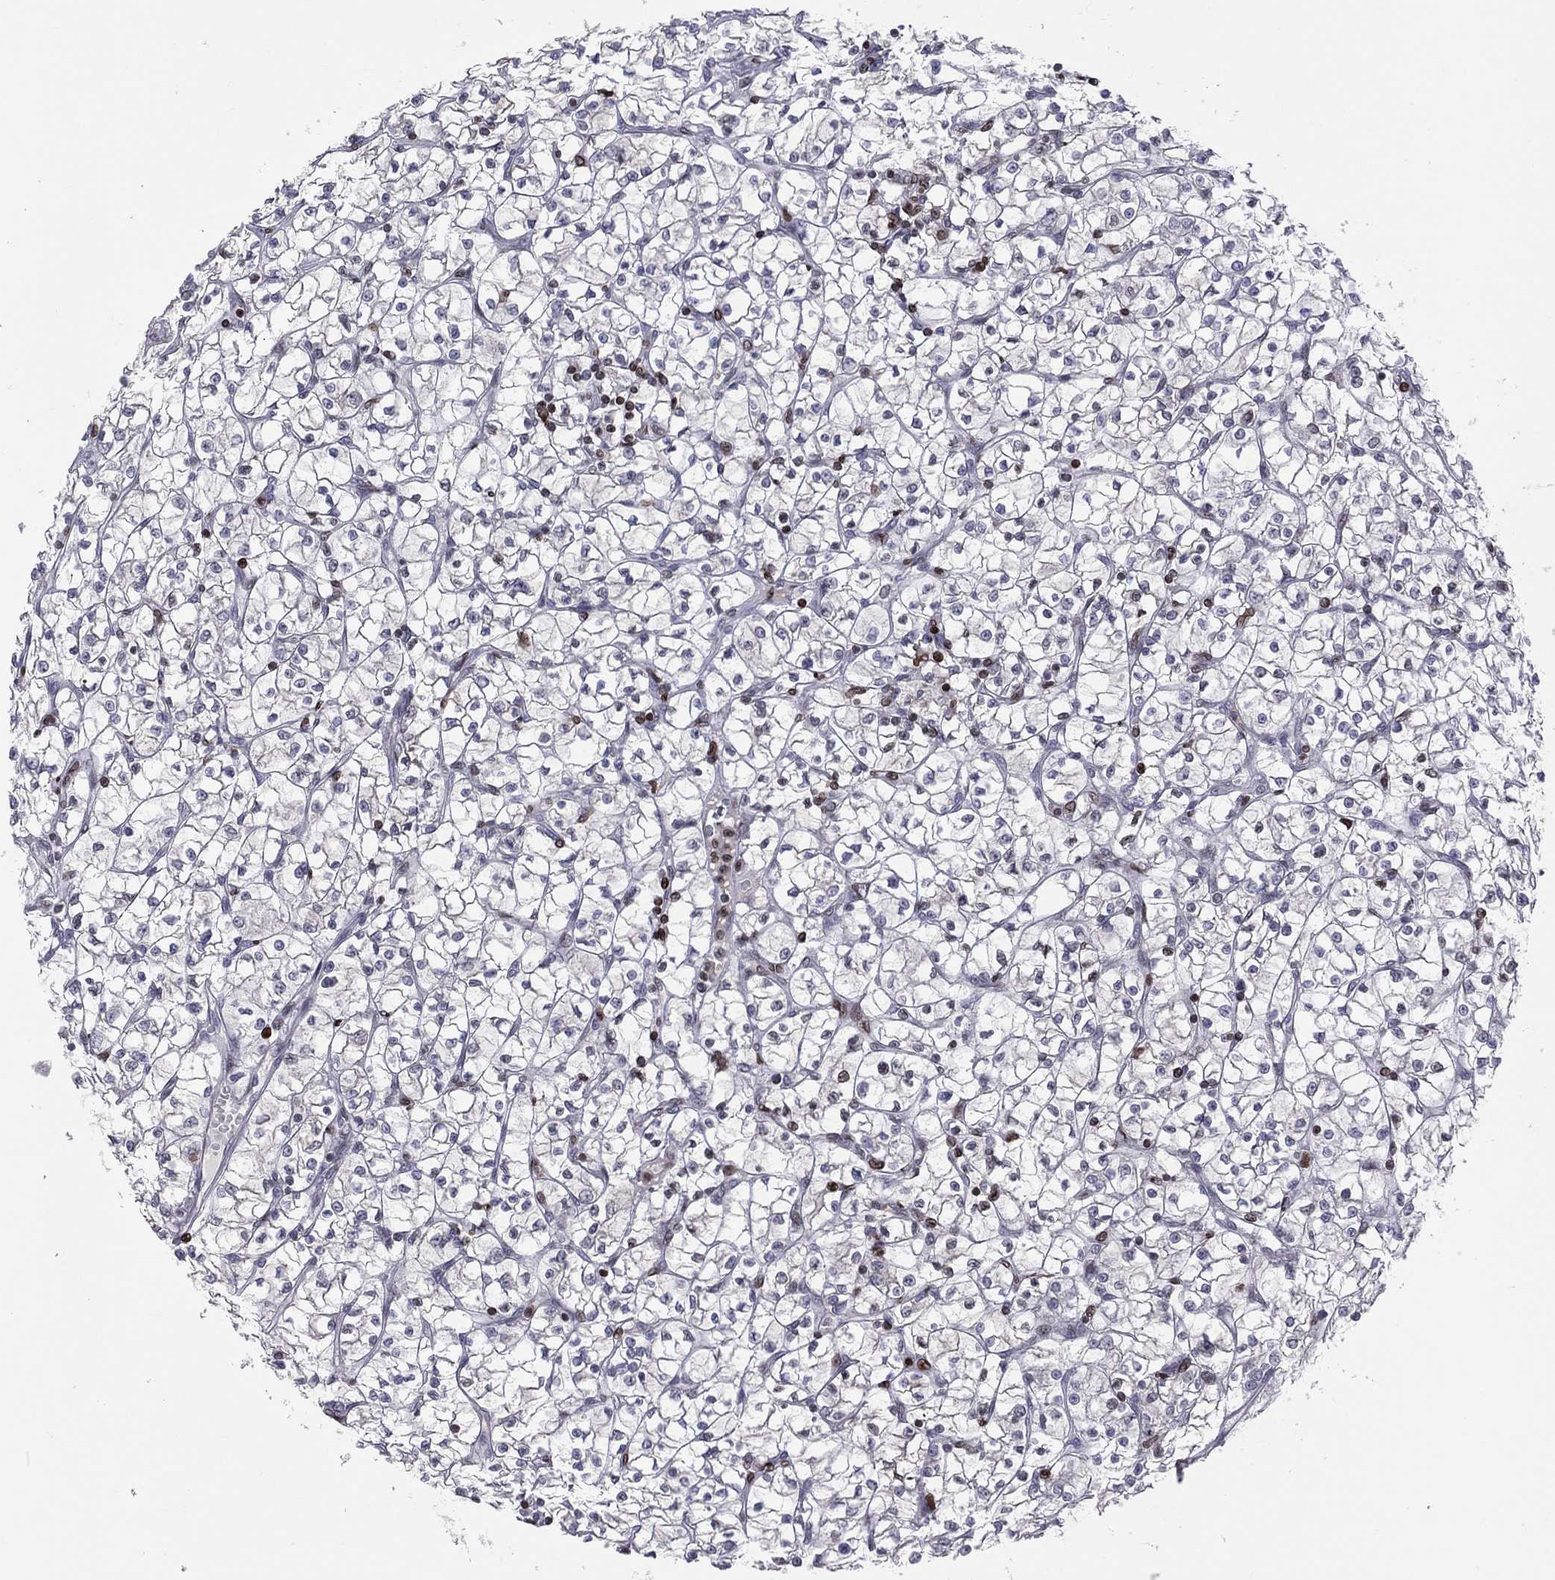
{"staining": {"intensity": "moderate", "quantity": "<25%", "location": "nuclear"}, "tissue": "renal cancer", "cell_type": "Tumor cells", "image_type": "cancer", "snomed": [{"axis": "morphology", "description": "Adenocarcinoma, NOS"}, {"axis": "topography", "description": "Kidney"}], "caption": "Immunohistochemistry (IHC) histopathology image of neoplastic tissue: renal adenocarcinoma stained using immunohistochemistry (IHC) reveals low levels of moderate protein expression localized specifically in the nuclear of tumor cells, appearing as a nuclear brown color.", "gene": "DBF4B", "patient": {"sex": "female", "age": 64}}